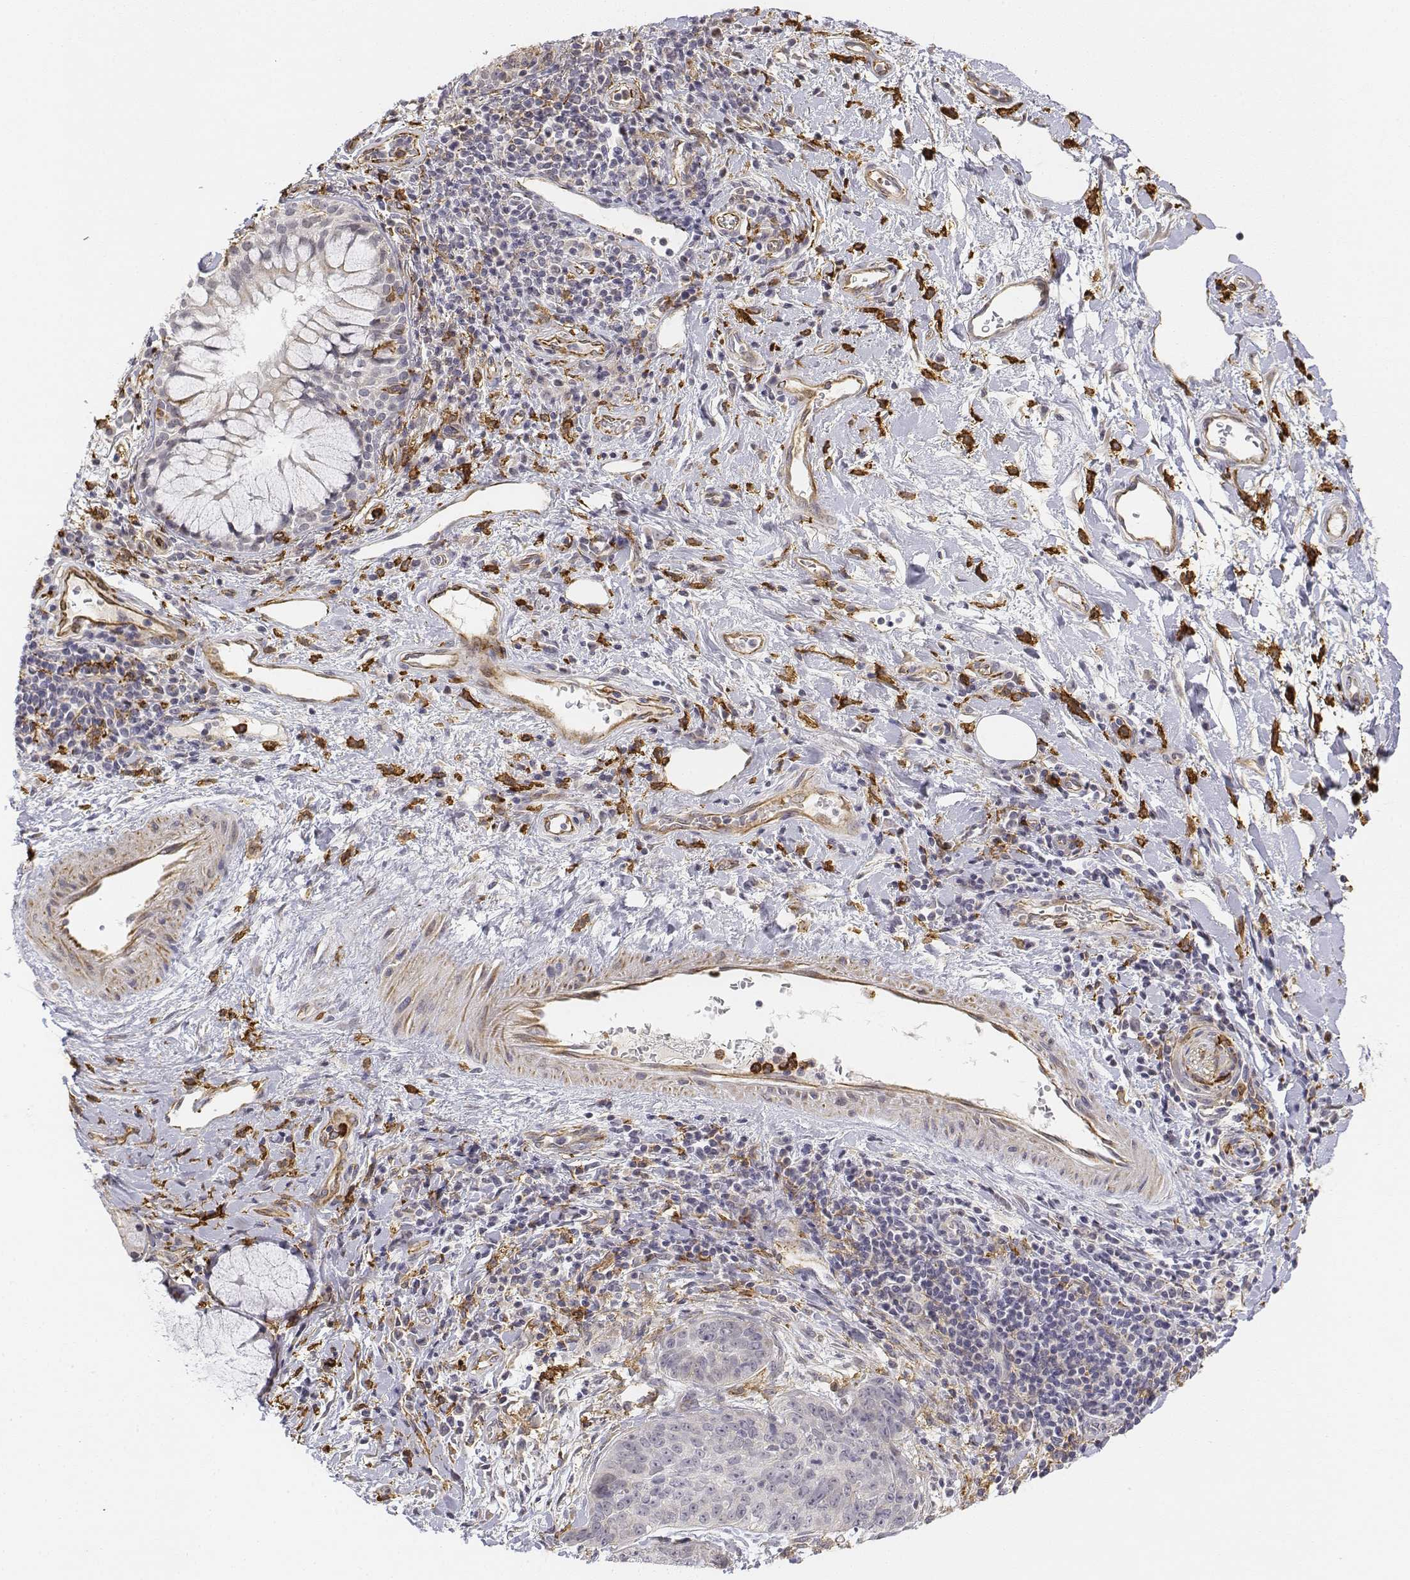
{"staining": {"intensity": "negative", "quantity": "none", "location": "none"}, "tissue": "lung cancer", "cell_type": "Tumor cells", "image_type": "cancer", "snomed": [{"axis": "morphology", "description": "Normal tissue, NOS"}, {"axis": "morphology", "description": "Squamous cell carcinoma, NOS"}, {"axis": "topography", "description": "Bronchus"}, {"axis": "topography", "description": "Lung"}], "caption": "A photomicrograph of human squamous cell carcinoma (lung) is negative for staining in tumor cells.", "gene": "CD14", "patient": {"sex": "male", "age": 64}}